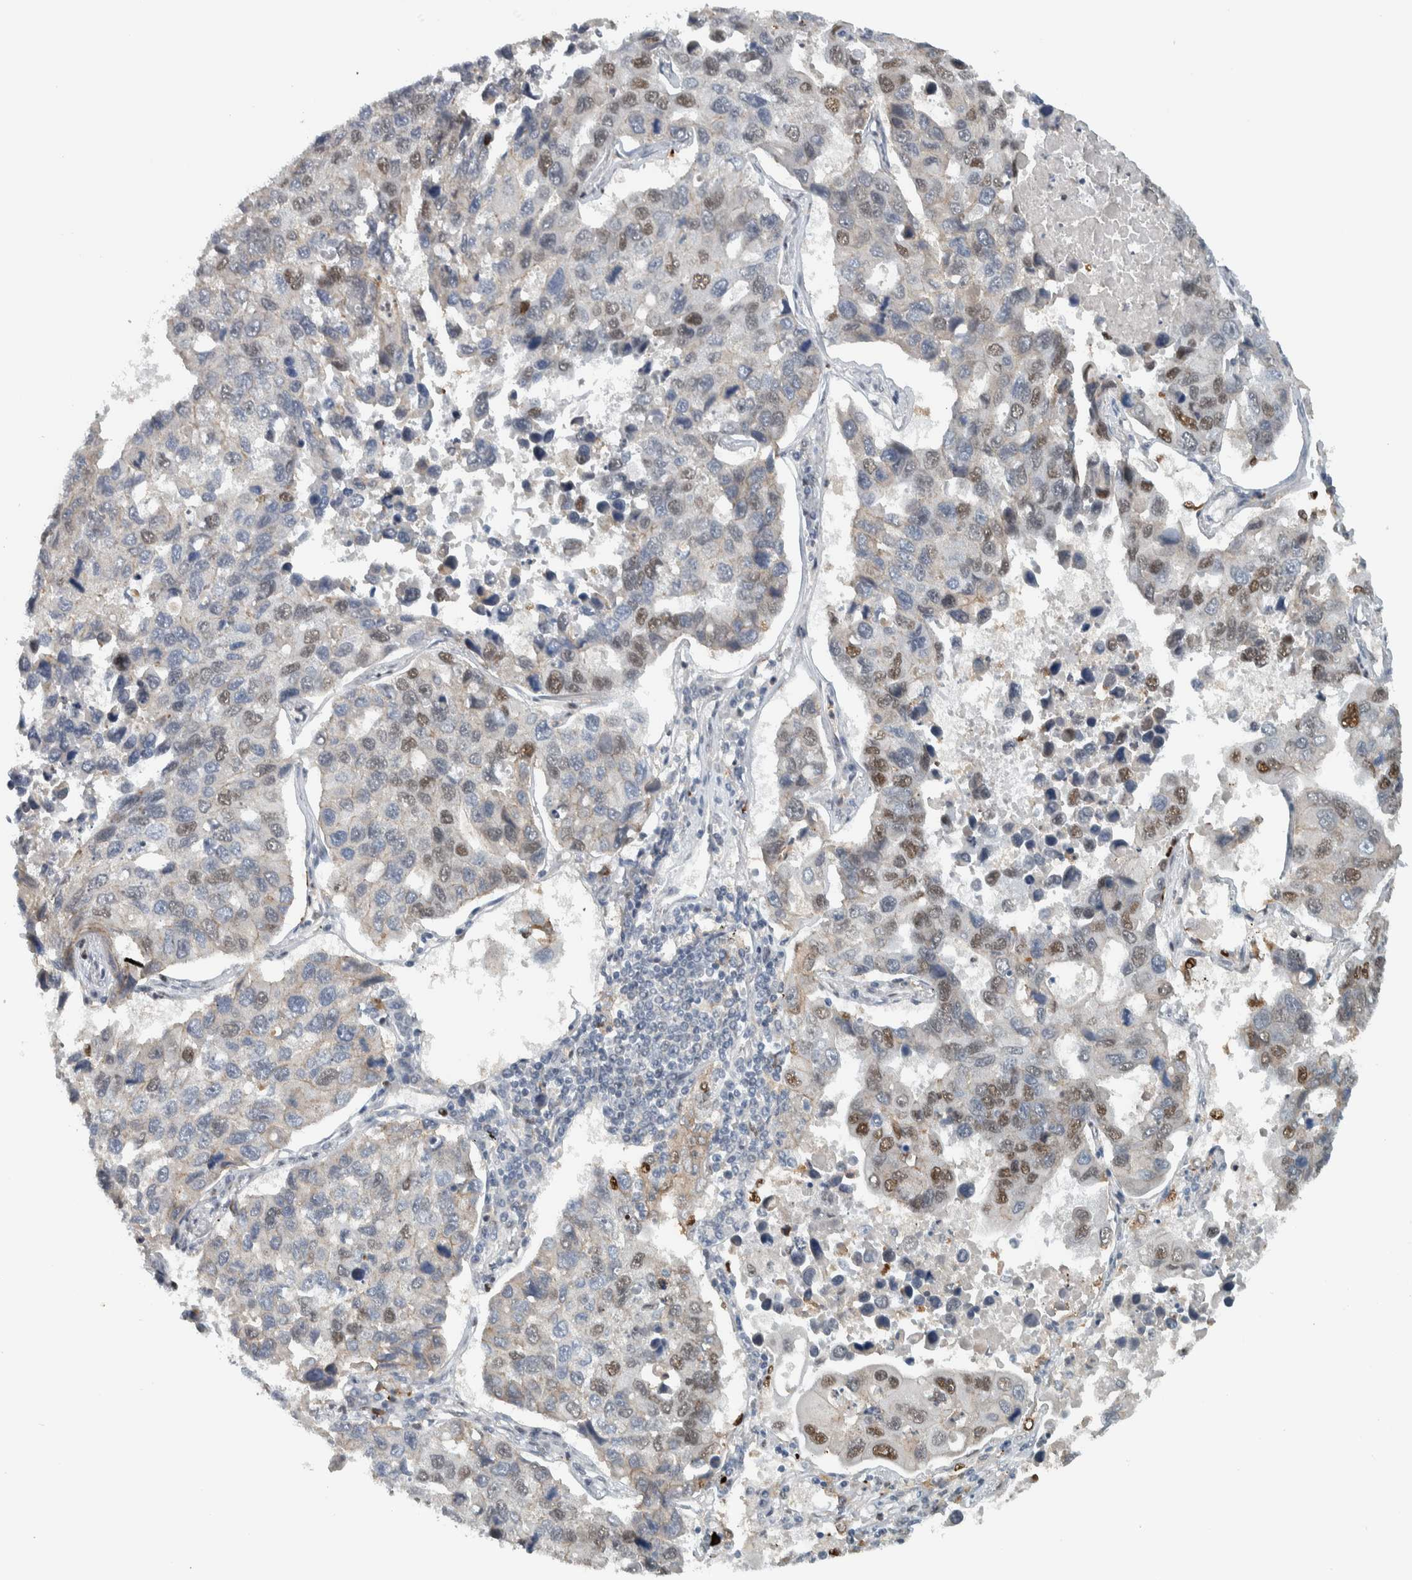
{"staining": {"intensity": "weak", "quantity": "25%-75%", "location": "nuclear"}, "tissue": "lung cancer", "cell_type": "Tumor cells", "image_type": "cancer", "snomed": [{"axis": "morphology", "description": "Adenocarcinoma, NOS"}, {"axis": "topography", "description": "Lung"}], "caption": "A high-resolution histopathology image shows immunohistochemistry staining of adenocarcinoma (lung), which displays weak nuclear positivity in about 25%-75% of tumor cells.", "gene": "ADPRM", "patient": {"sex": "male", "age": 64}}